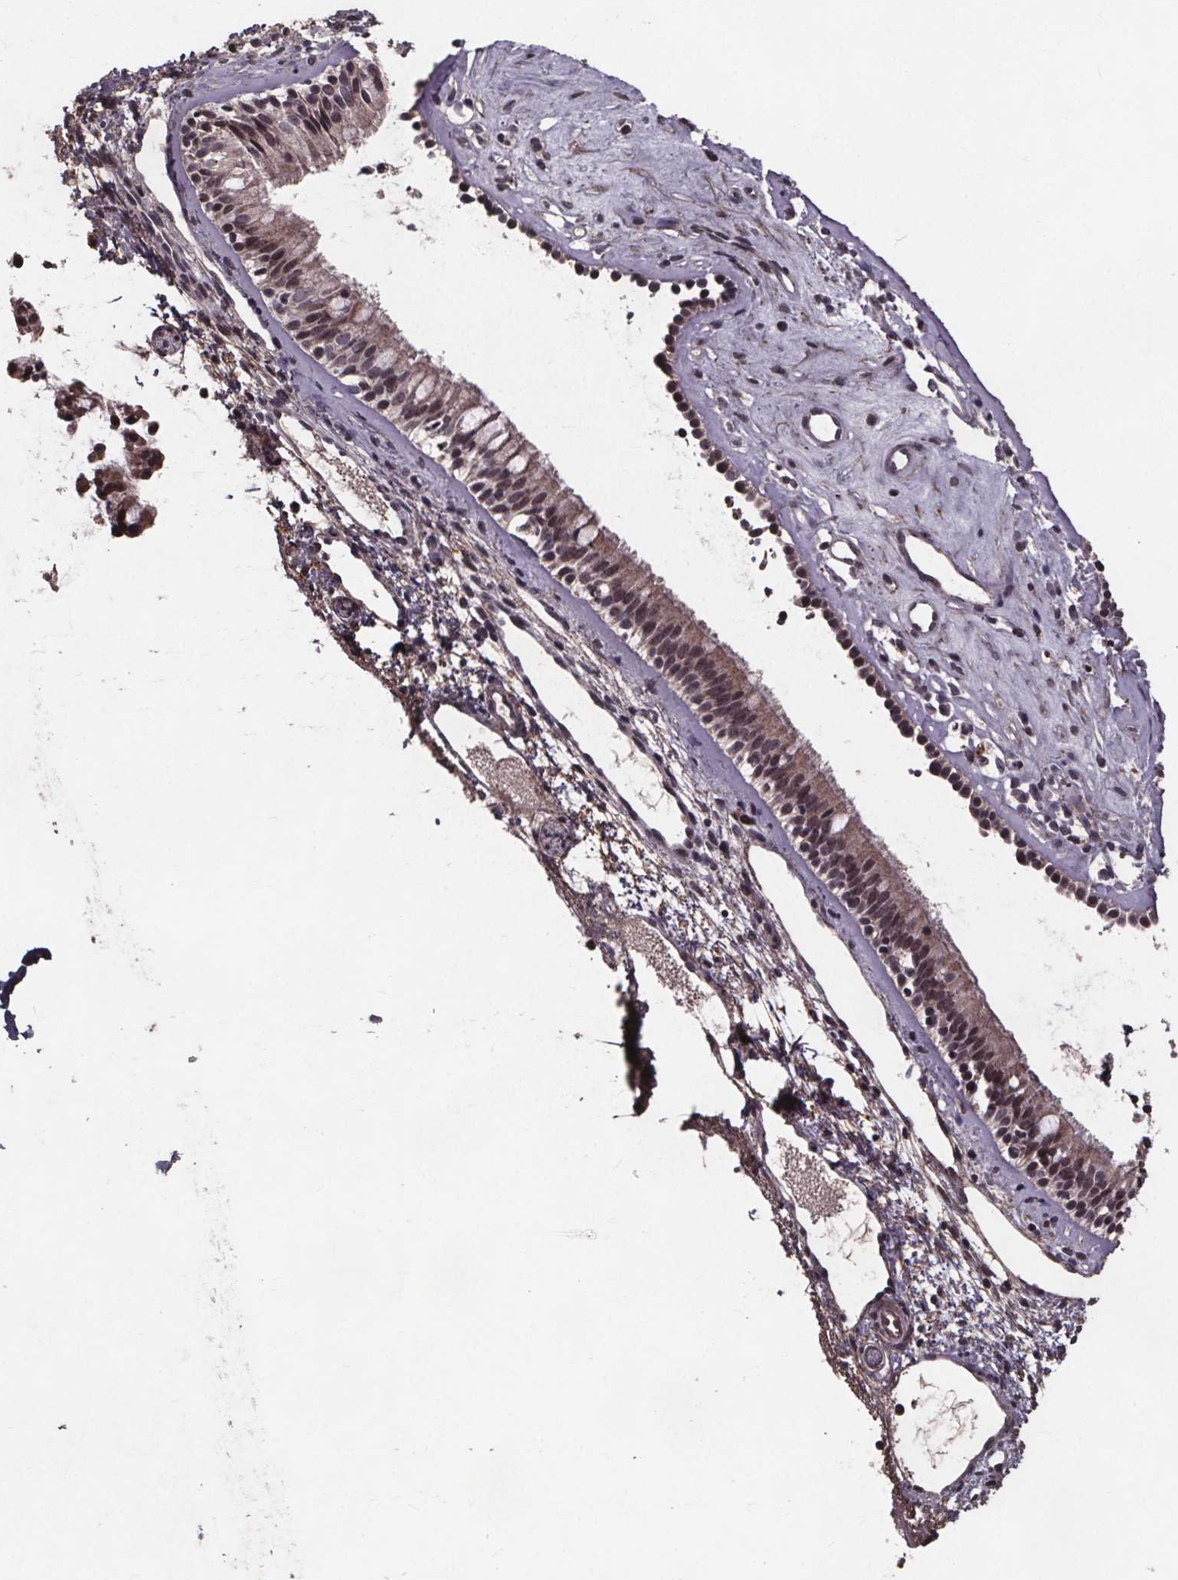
{"staining": {"intensity": "moderate", "quantity": "25%-75%", "location": "cytoplasmic/membranous,nuclear"}, "tissue": "nasopharynx", "cell_type": "Respiratory epithelial cells", "image_type": "normal", "snomed": [{"axis": "morphology", "description": "Normal tissue, NOS"}, {"axis": "topography", "description": "Nasopharynx"}], "caption": "High-power microscopy captured an IHC micrograph of benign nasopharynx, revealing moderate cytoplasmic/membranous,nuclear expression in approximately 25%-75% of respiratory epithelial cells.", "gene": "GPX3", "patient": {"sex": "female", "age": 52}}